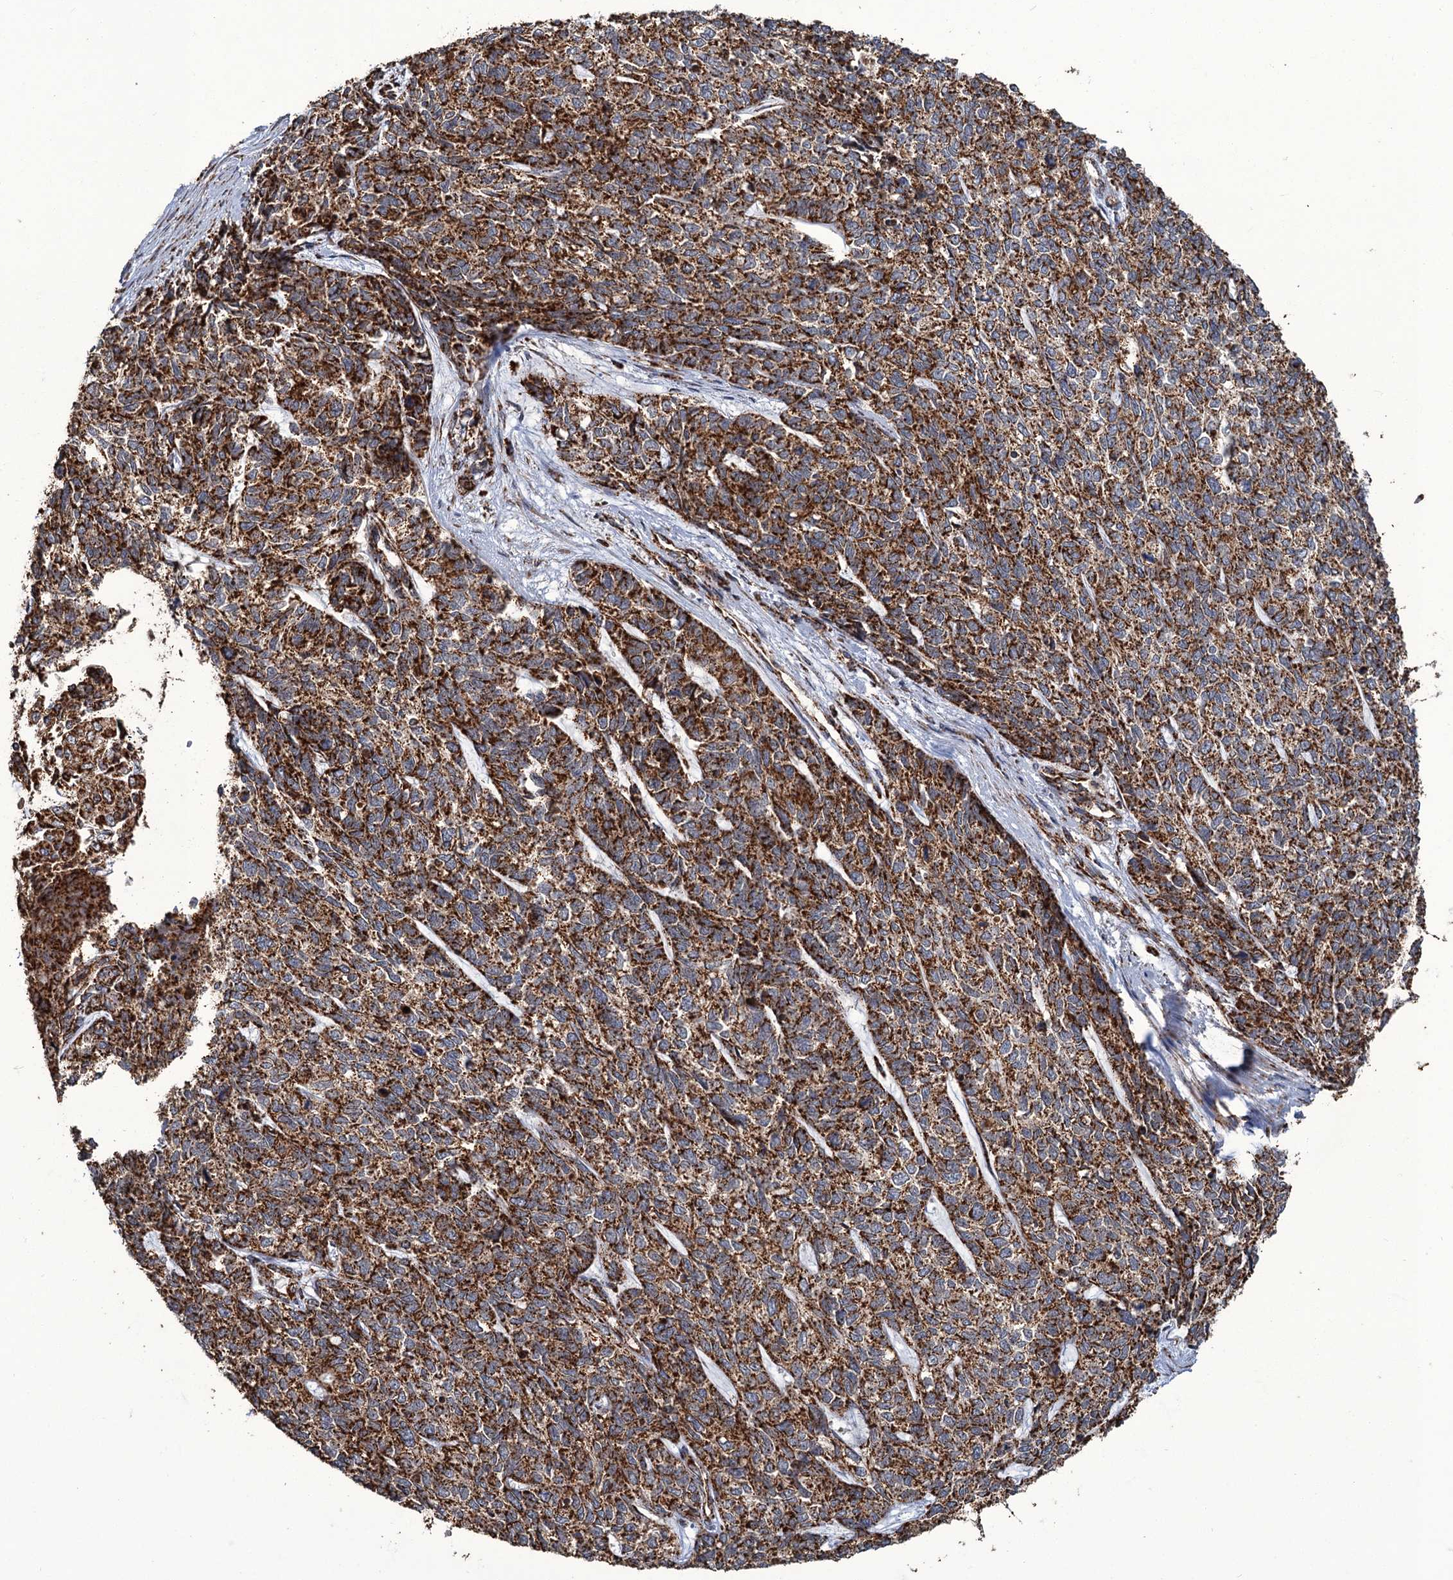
{"staining": {"intensity": "strong", "quantity": ">75%", "location": "cytoplasmic/membranous"}, "tissue": "cervical cancer", "cell_type": "Tumor cells", "image_type": "cancer", "snomed": [{"axis": "morphology", "description": "Squamous cell carcinoma, NOS"}, {"axis": "topography", "description": "Cervix"}], "caption": "Strong cytoplasmic/membranous expression for a protein is identified in about >75% of tumor cells of cervical cancer (squamous cell carcinoma) using immunohistochemistry.", "gene": "APH1A", "patient": {"sex": "female", "age": 63}}